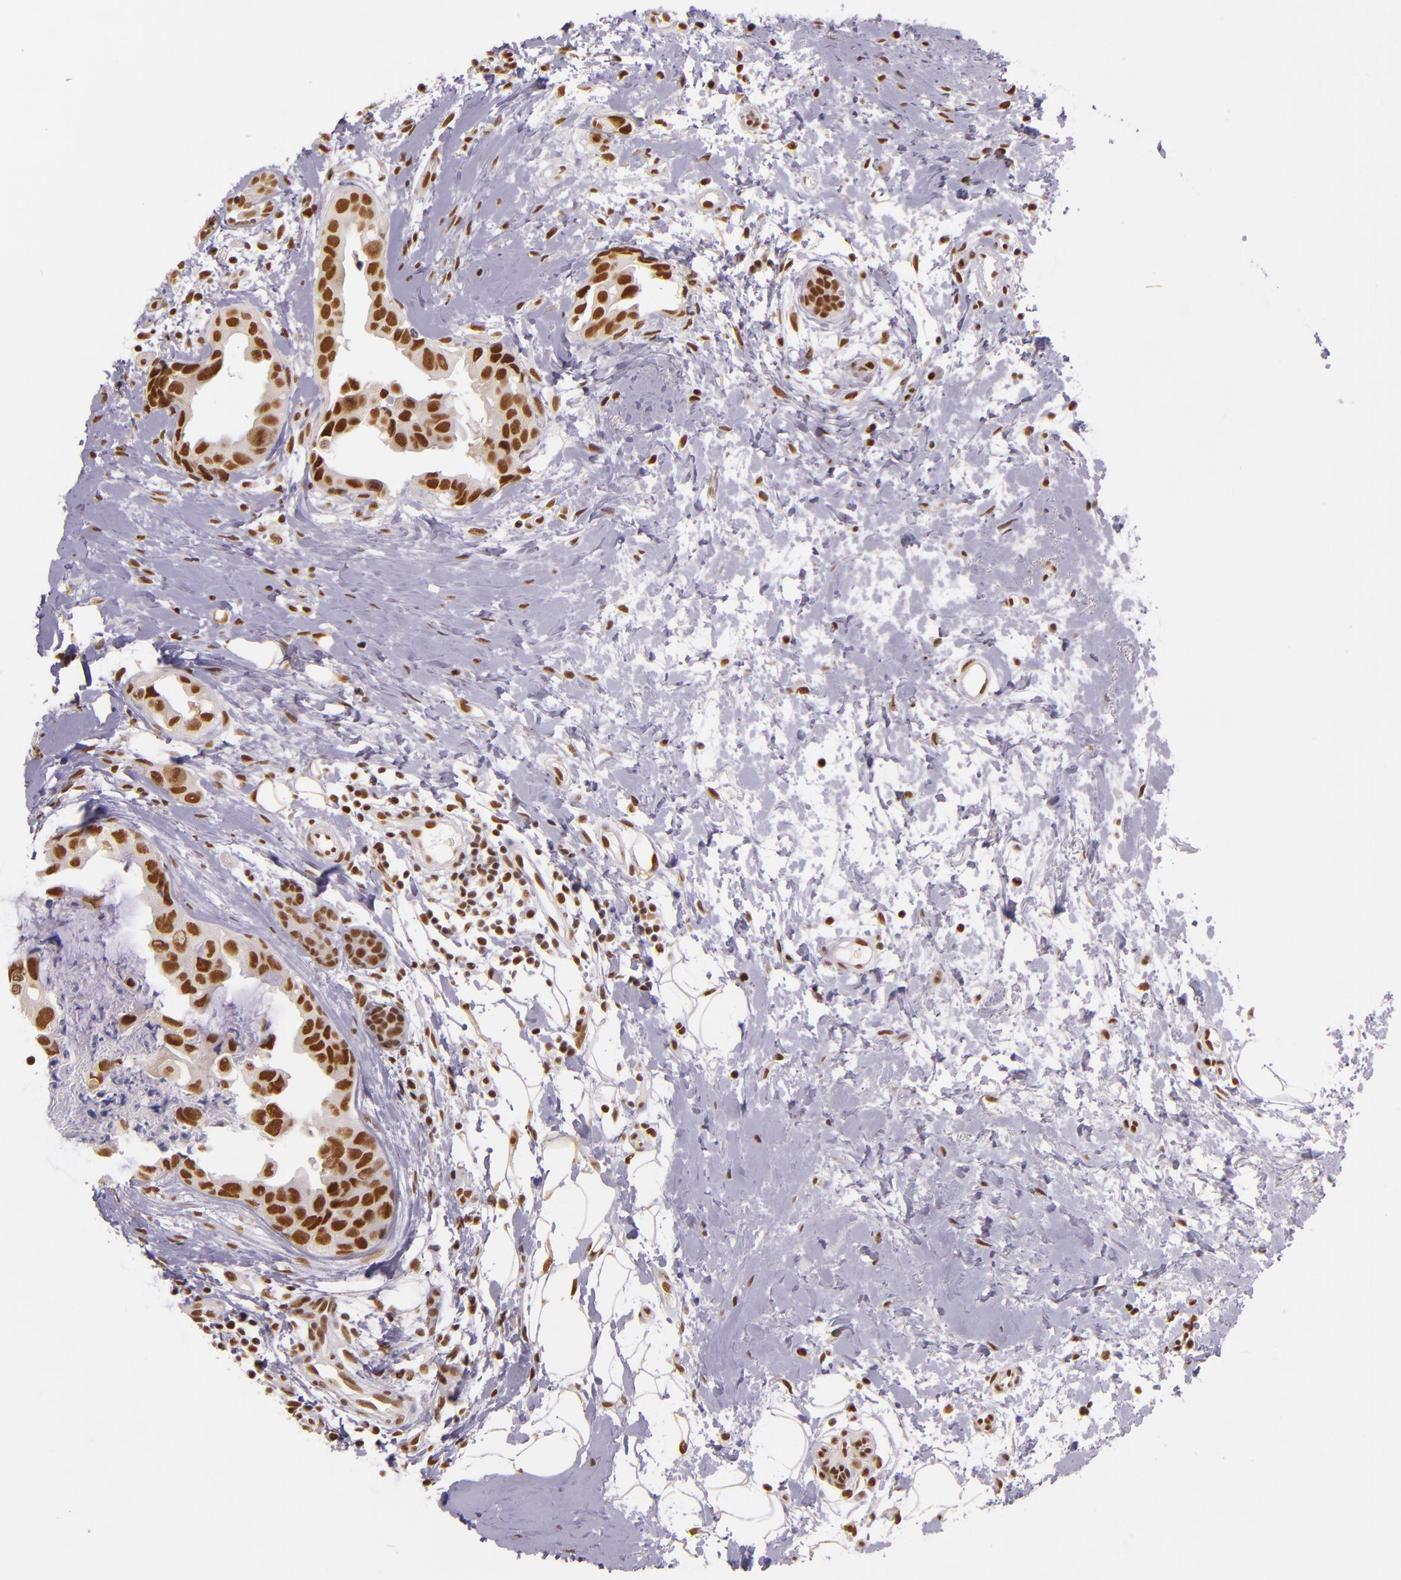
{"staining": {"intensity": "strong", "quantity": ">75%", "location": "nuclear"}, "tissue": "breast cancer", "cell_type": "Tumor cells", "image_type": "cancer", "snomed": [{"axis": "morphology", "description": "Duct carcinoma"}, {"axis": "topography", "description": "Breast"}], "caption": "Breast infiltrating ductal carcinoma stained with DAB immunohistochemistry (IHC) demonstrates high levels of strong nuclear expression in approximately >75% of tumor cells.", "gene": "USF1", "patient": {"sex": "female", "age": 40}}